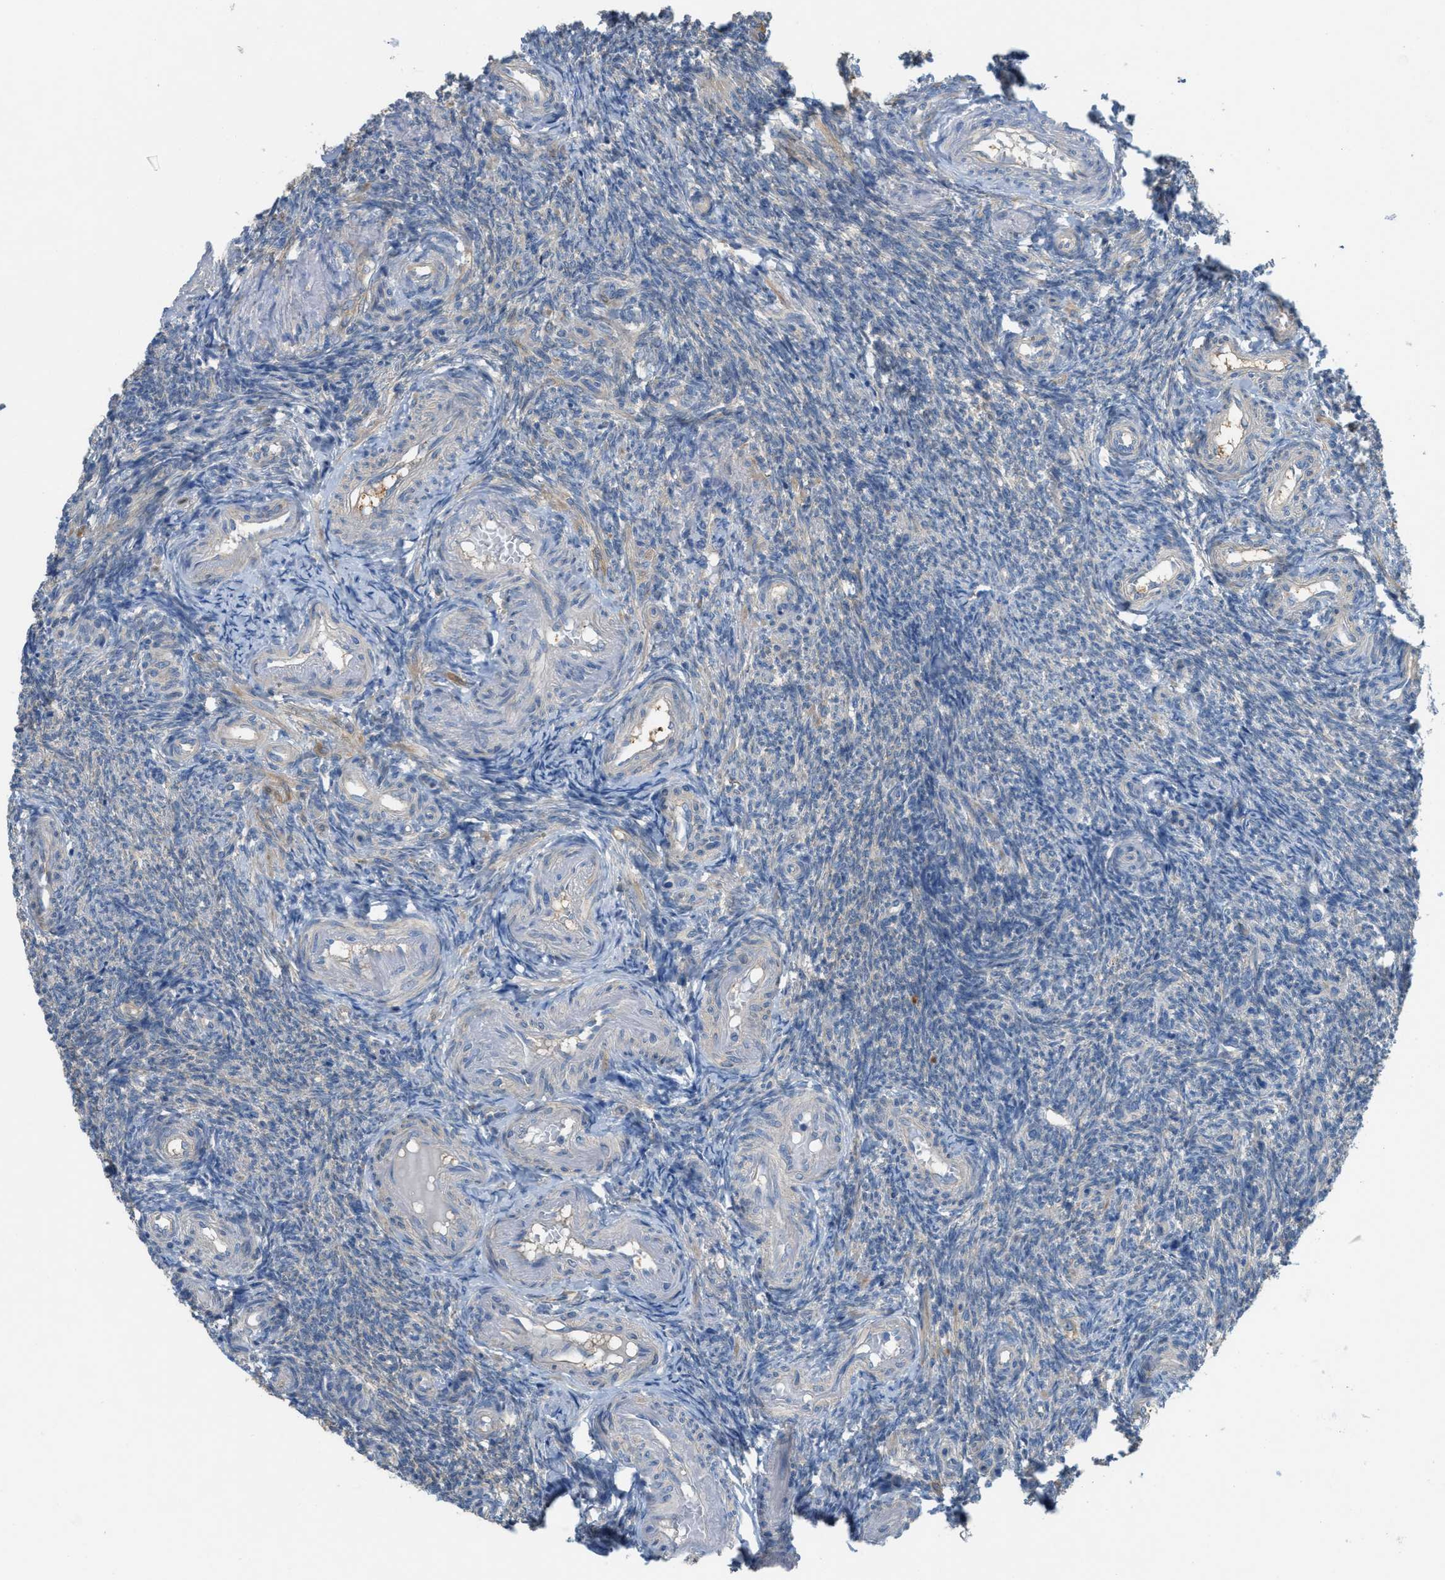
{"staining": {"intensity": "moderate", "quantity": ">75%", "location": "cytoplasmic/membranous"}, "tissue": "ovary", "cell_type": "Follicle cells", "image_type": "normal", "snomed": [{"axis": "morphology", "description": "Normal tissue, NOS"}, {"axis": "topography", "description": "Ovary"}], "caption": "Protein staining shows moderate cytoplasmic/membranous staining in approximately >75% of follicle cells in normal ovary. (DAB (3,3'-diaminobenzidine) = brown stain, brightfield microscopy at high magnification).", "gene": "UBA5", "patient": {"sex": "female", "age": 41}}